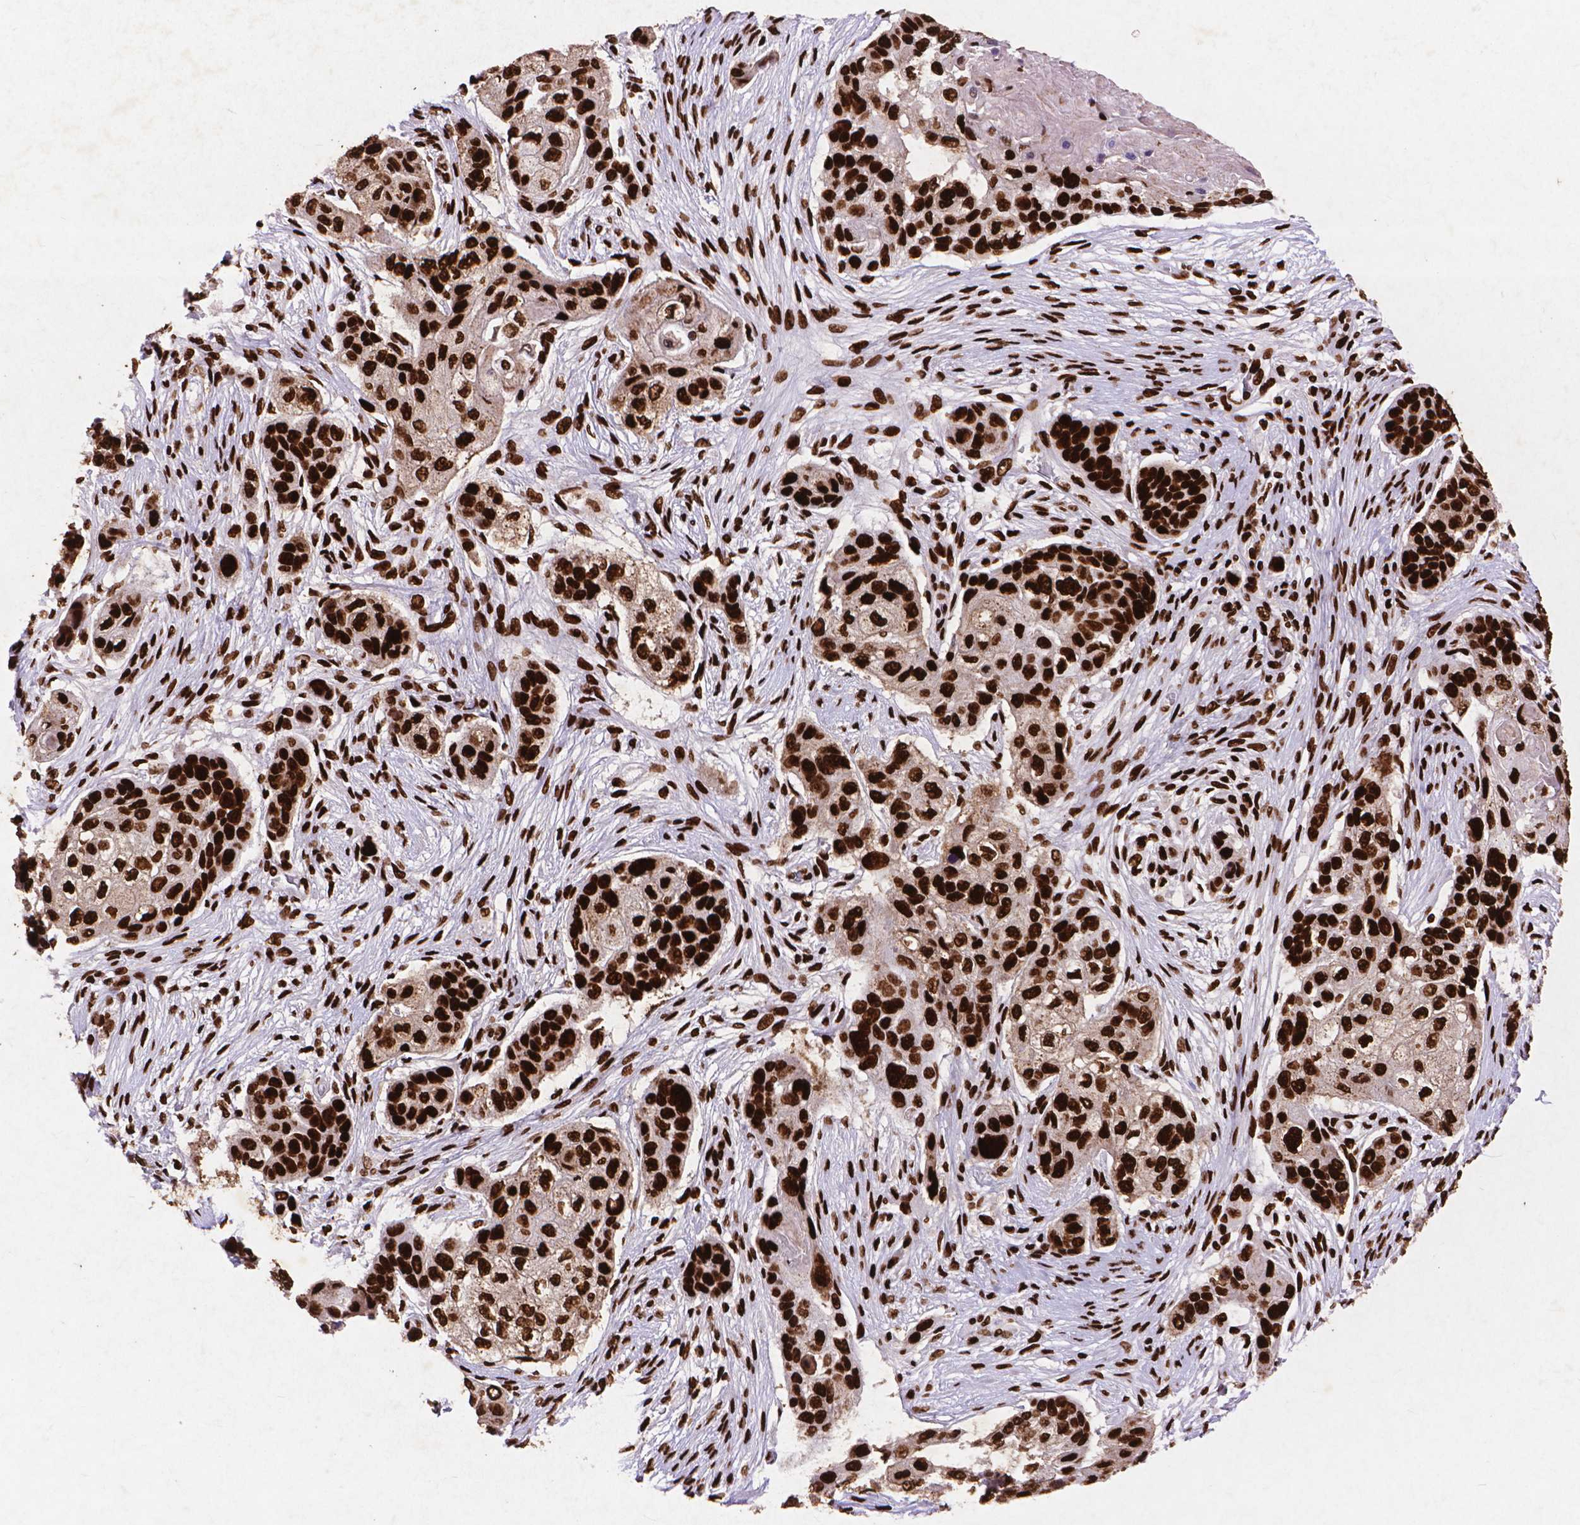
{"staining": {"intensity": "strong", "quantity": ">75%", "location": "nuclear"}, "tissue": "lung cancer", "cell_type": "Tumor cells", "image_type": "cancer", "snomed": [{"axis": "morphology", "description": "Squamous cell carcinoma, NOS"}, {"axis": "topography", "description": "Lung"}], "caption": "The photomicrograph displays staining of lung cancer, revealing strong nuclear protein expression (brown color) within tumor cells.", "gene": "CITED2", "patient": {"sex": "male", "age": 69}}